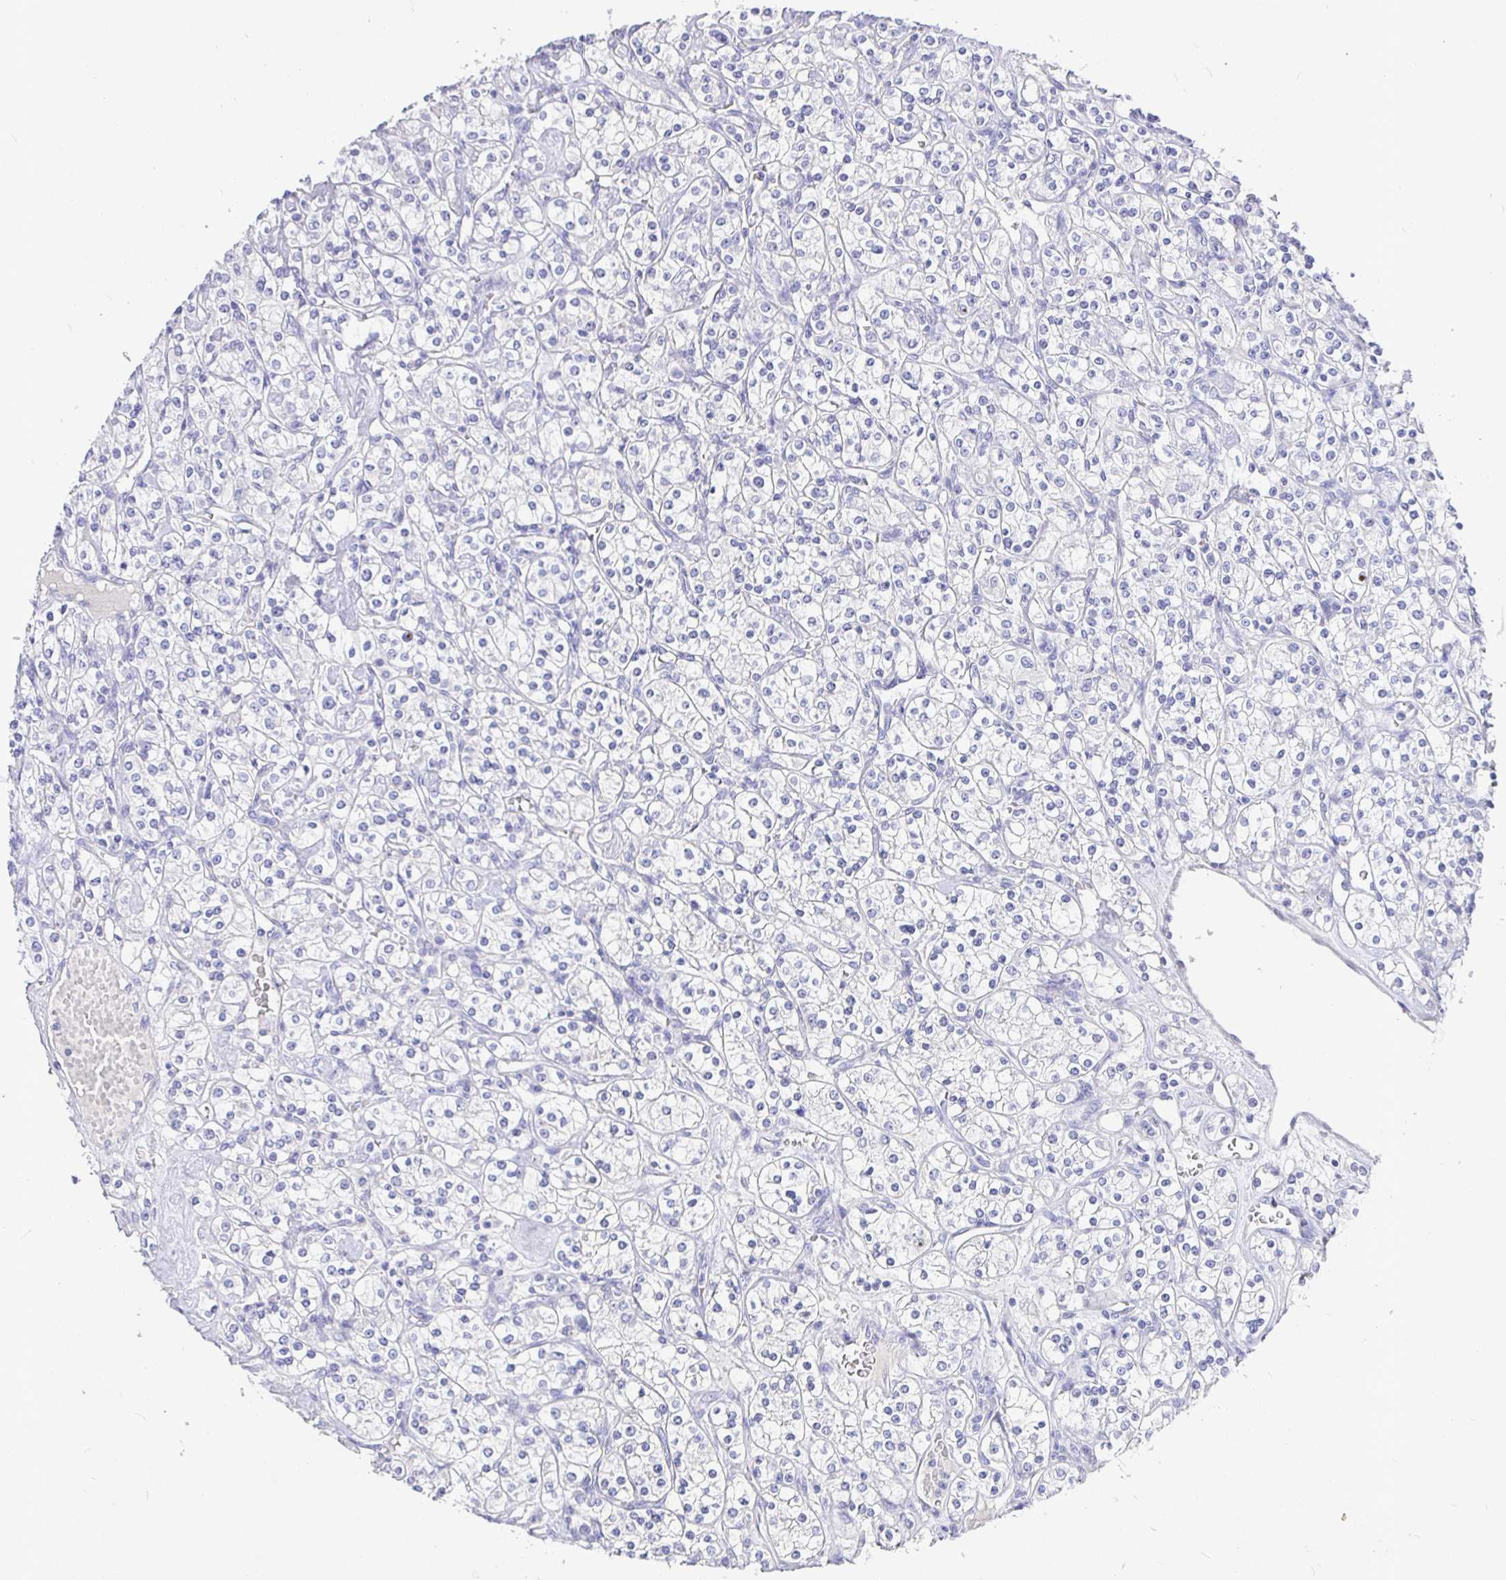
{"staining": {"intensity": "negative", "quantity": "none", "location": "none"}, "tissue": "renal cancer", "cell_type": "Tumor cells", "image_type": "cancer", "snomed": [{"axis": "morphology", "description": "Adenocarcinoma, NOS"}, {"axis": "topography", "description": "Kidney"}], "caption": "Immunohistochemistry of renal cancer (adenocarcinoma) shows no staining in tumor cells.", "gene": "TPTE", "patient": {"sex": "male", "age": 77}}